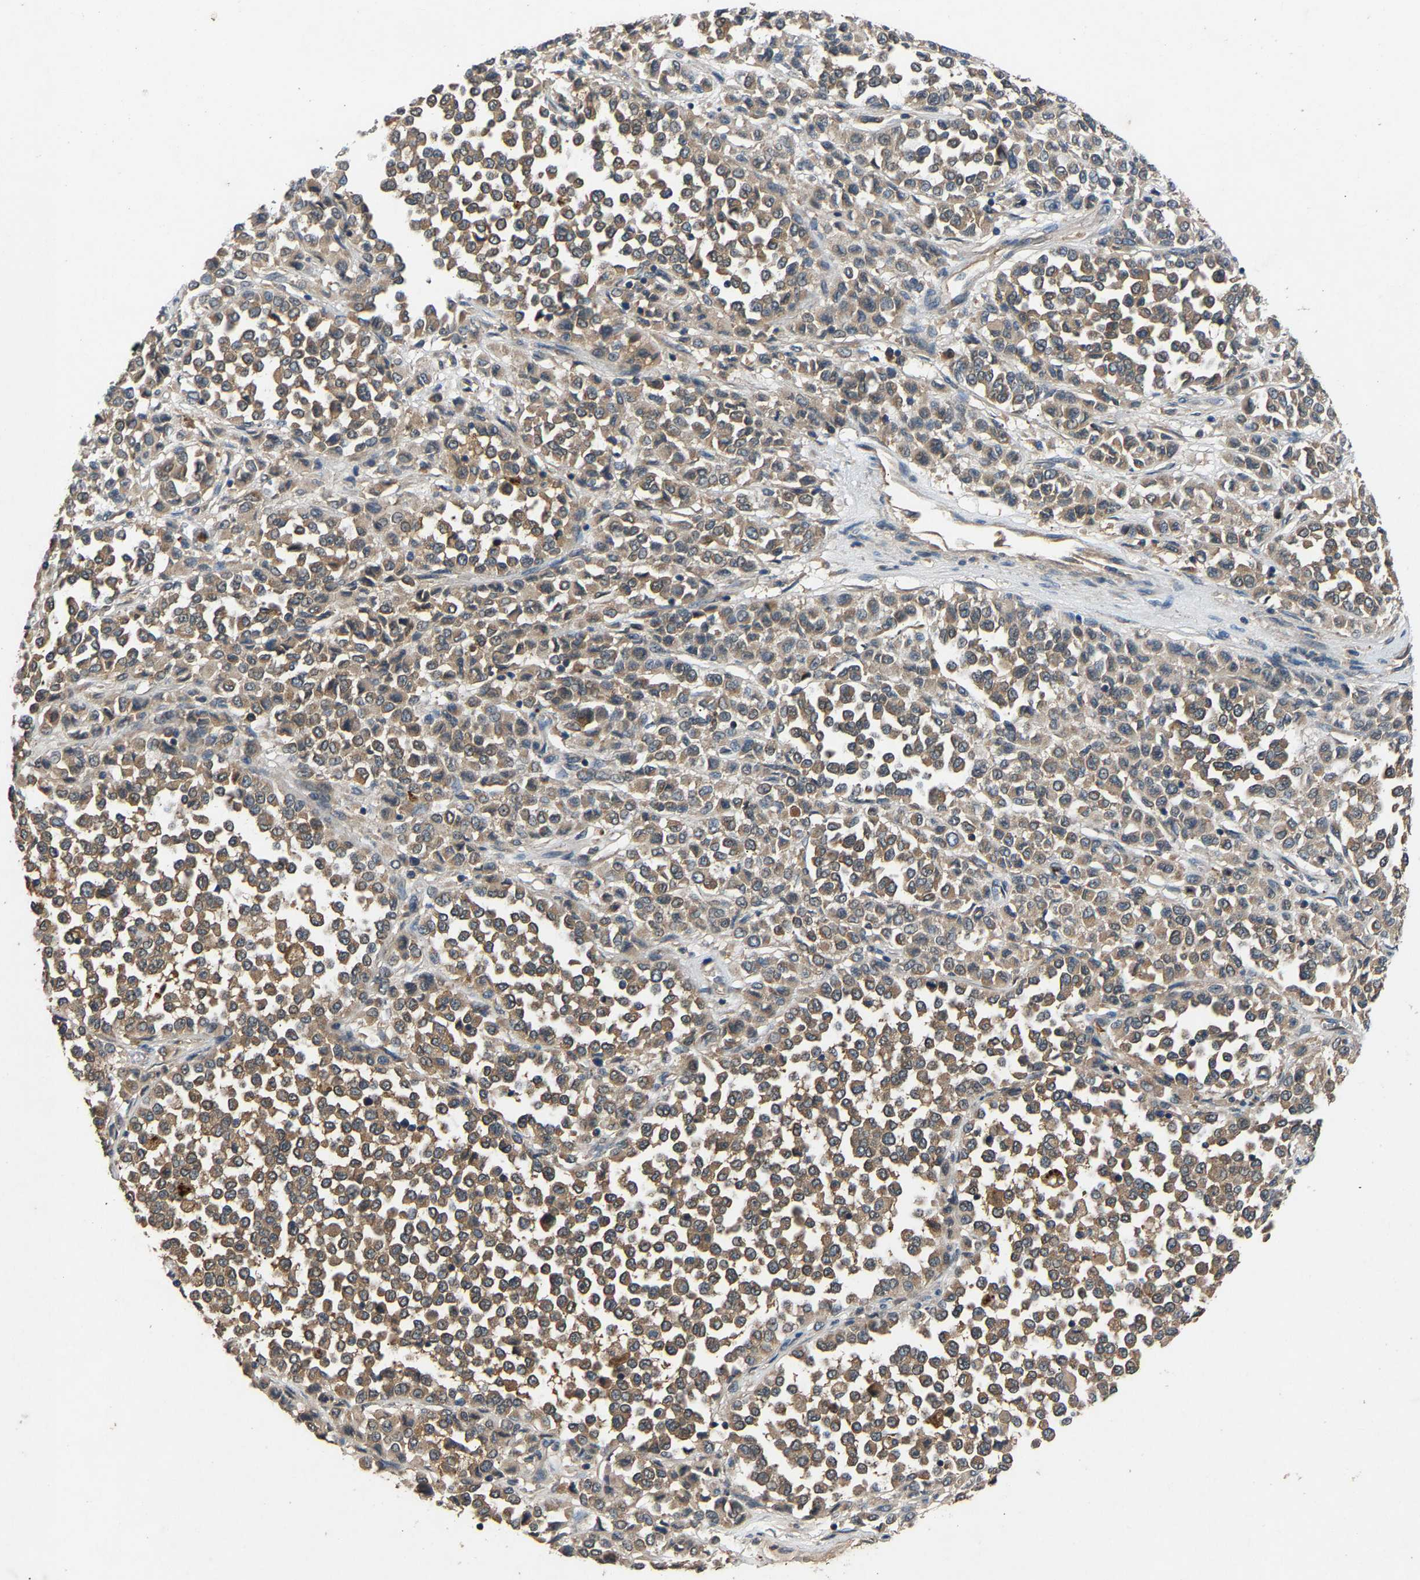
{"staining": {"intensity": "moderate", "quantity": ">75%", "location": "cytoplasmic/membranous"}, "tissue": "melanoma", "cell_type": "Tumor cells", "image_type": "cancer", "snomed": [{"axis": "morphology", "description": "Malignant melanoma, Metastatic site"}, {"axis": "topography", "description": "Pancreas"}], "caption": "Immunohistochemistry (DAB (3,3'-diaminobenzidine)) staining of malignant melanoma (metastatic site) exhibits moderate cytoplasmic/membranous protein positivity in approximately >75% of tumor cells.", "gene": "PPID", "patient": {"sex": "female", "age": 30}}